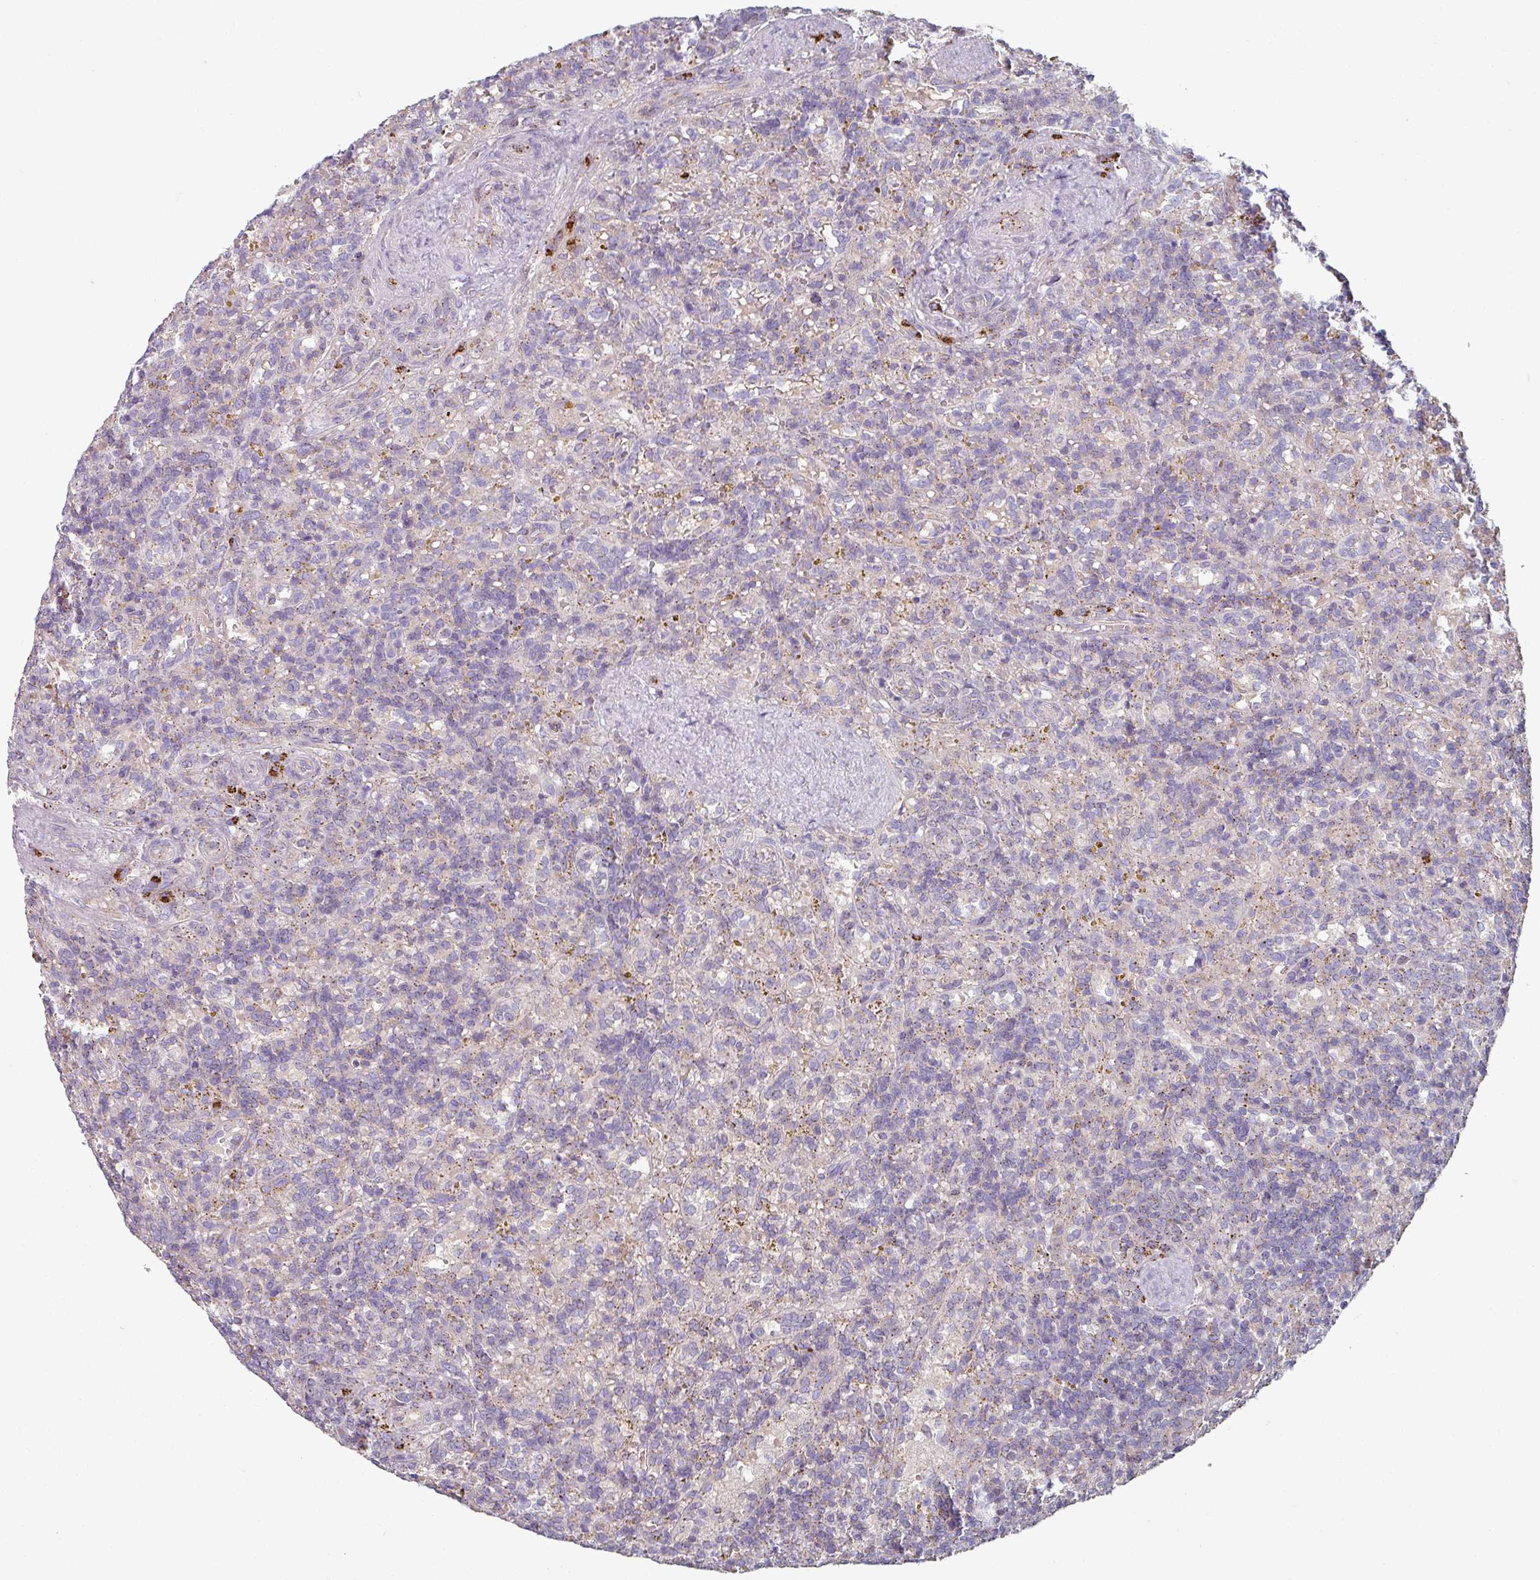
{"staining": {"intensity": "moderate", "quantity": "<25%", "location": "cytoplasmic/membranous"}, "tissue": "lymphoma", "cell_type": "Tumor cells", "image_type": "cancer", "snomed": [{"axis": "morphology", "description": "Malignant lymphoma, non-Hodgkin's type, Low grade"}, {"axis": "topography", "description": "Spleen"}], "caption": "Moderate cytoplasmic/membranous positivity is appreciated in about <25% of tumor cells in malignant lymphoma, non-Hodgkin's type (low-grade).", "gene": "CCDC85B", "patient": {"sex": "male", "age": 67}}